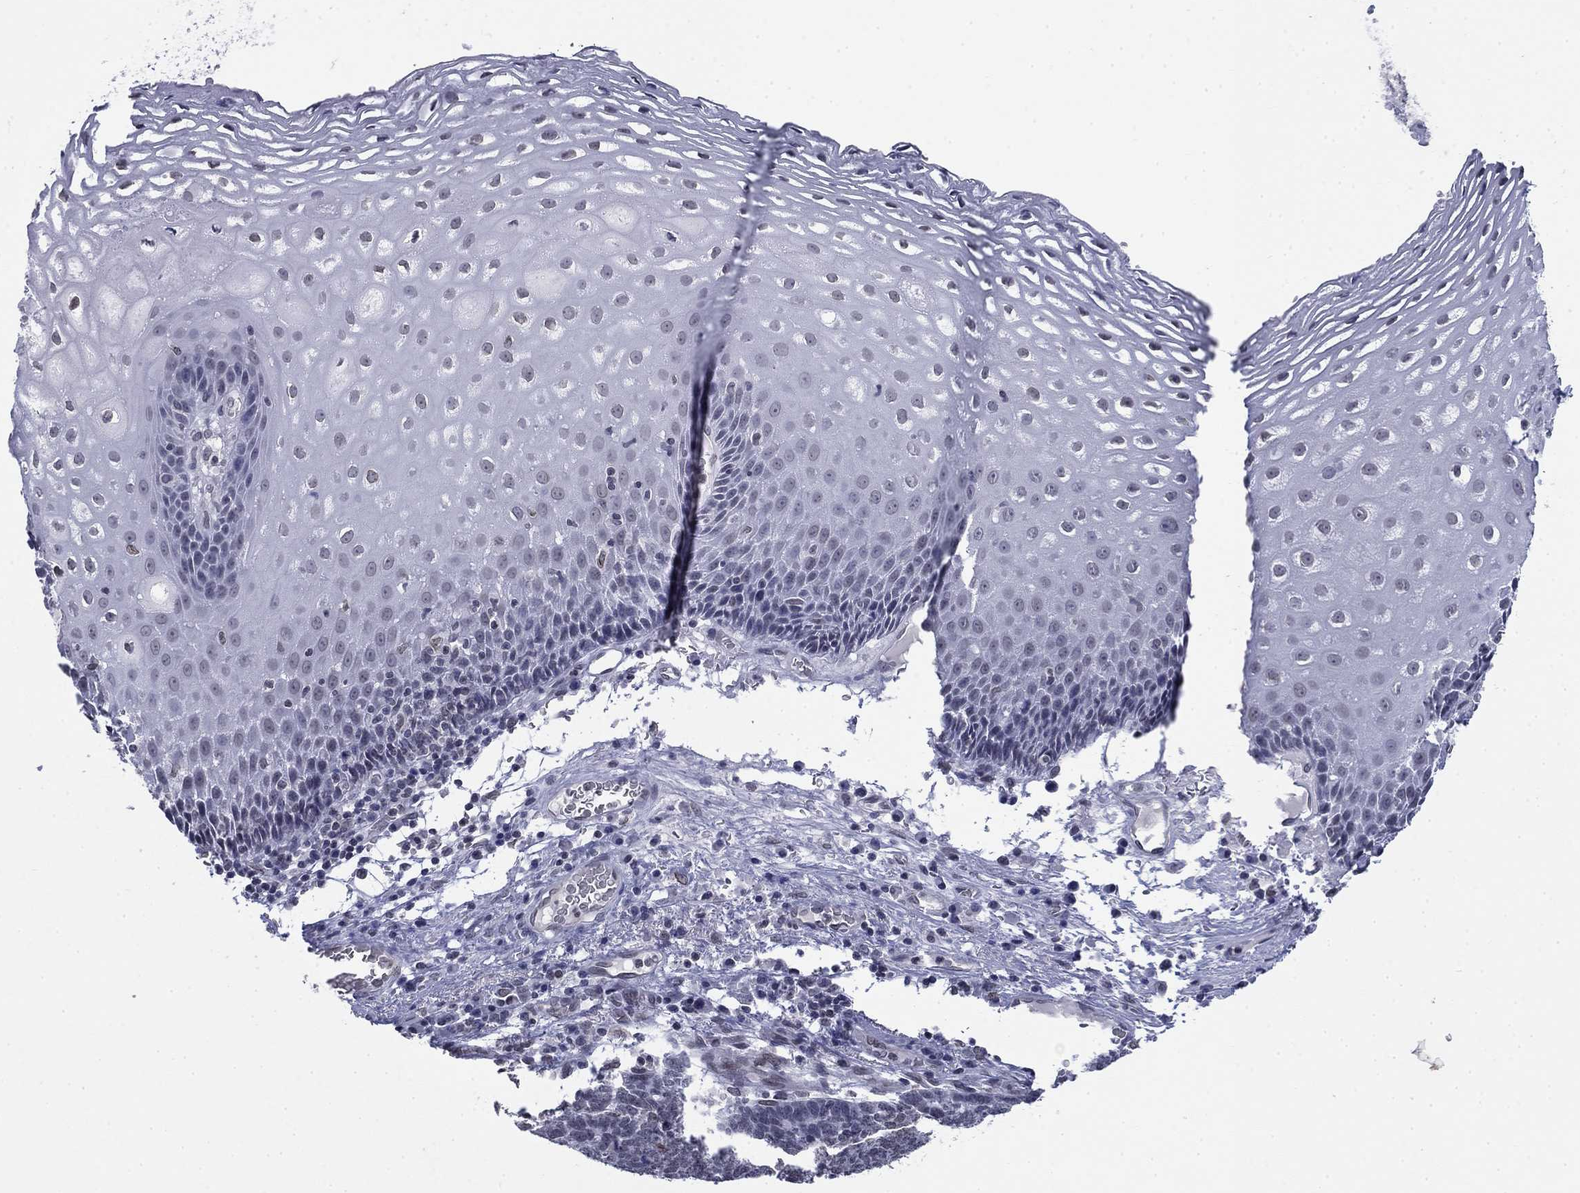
{"staining": {"intensity": "moderate", "quantity": "25%-75%", "location": "nuclear"}, "tissue": "esophagus", "cell_type": "Squamous epithelial cells", "image_type": "normal", "snomed": [{"axis": "morphology", "description": "Normal tissue, NOS"}, {"axis": "topography", "description": "Esophagus"}], "caption": "An IHC micrograph of normal tissue is shown. Protein staining in brown labels moderate nuclear positivity in esophagus within squamous epithelial cells.", "gene": "TOR1AIP1", "patient": {"sex": "male", "age": 76}}